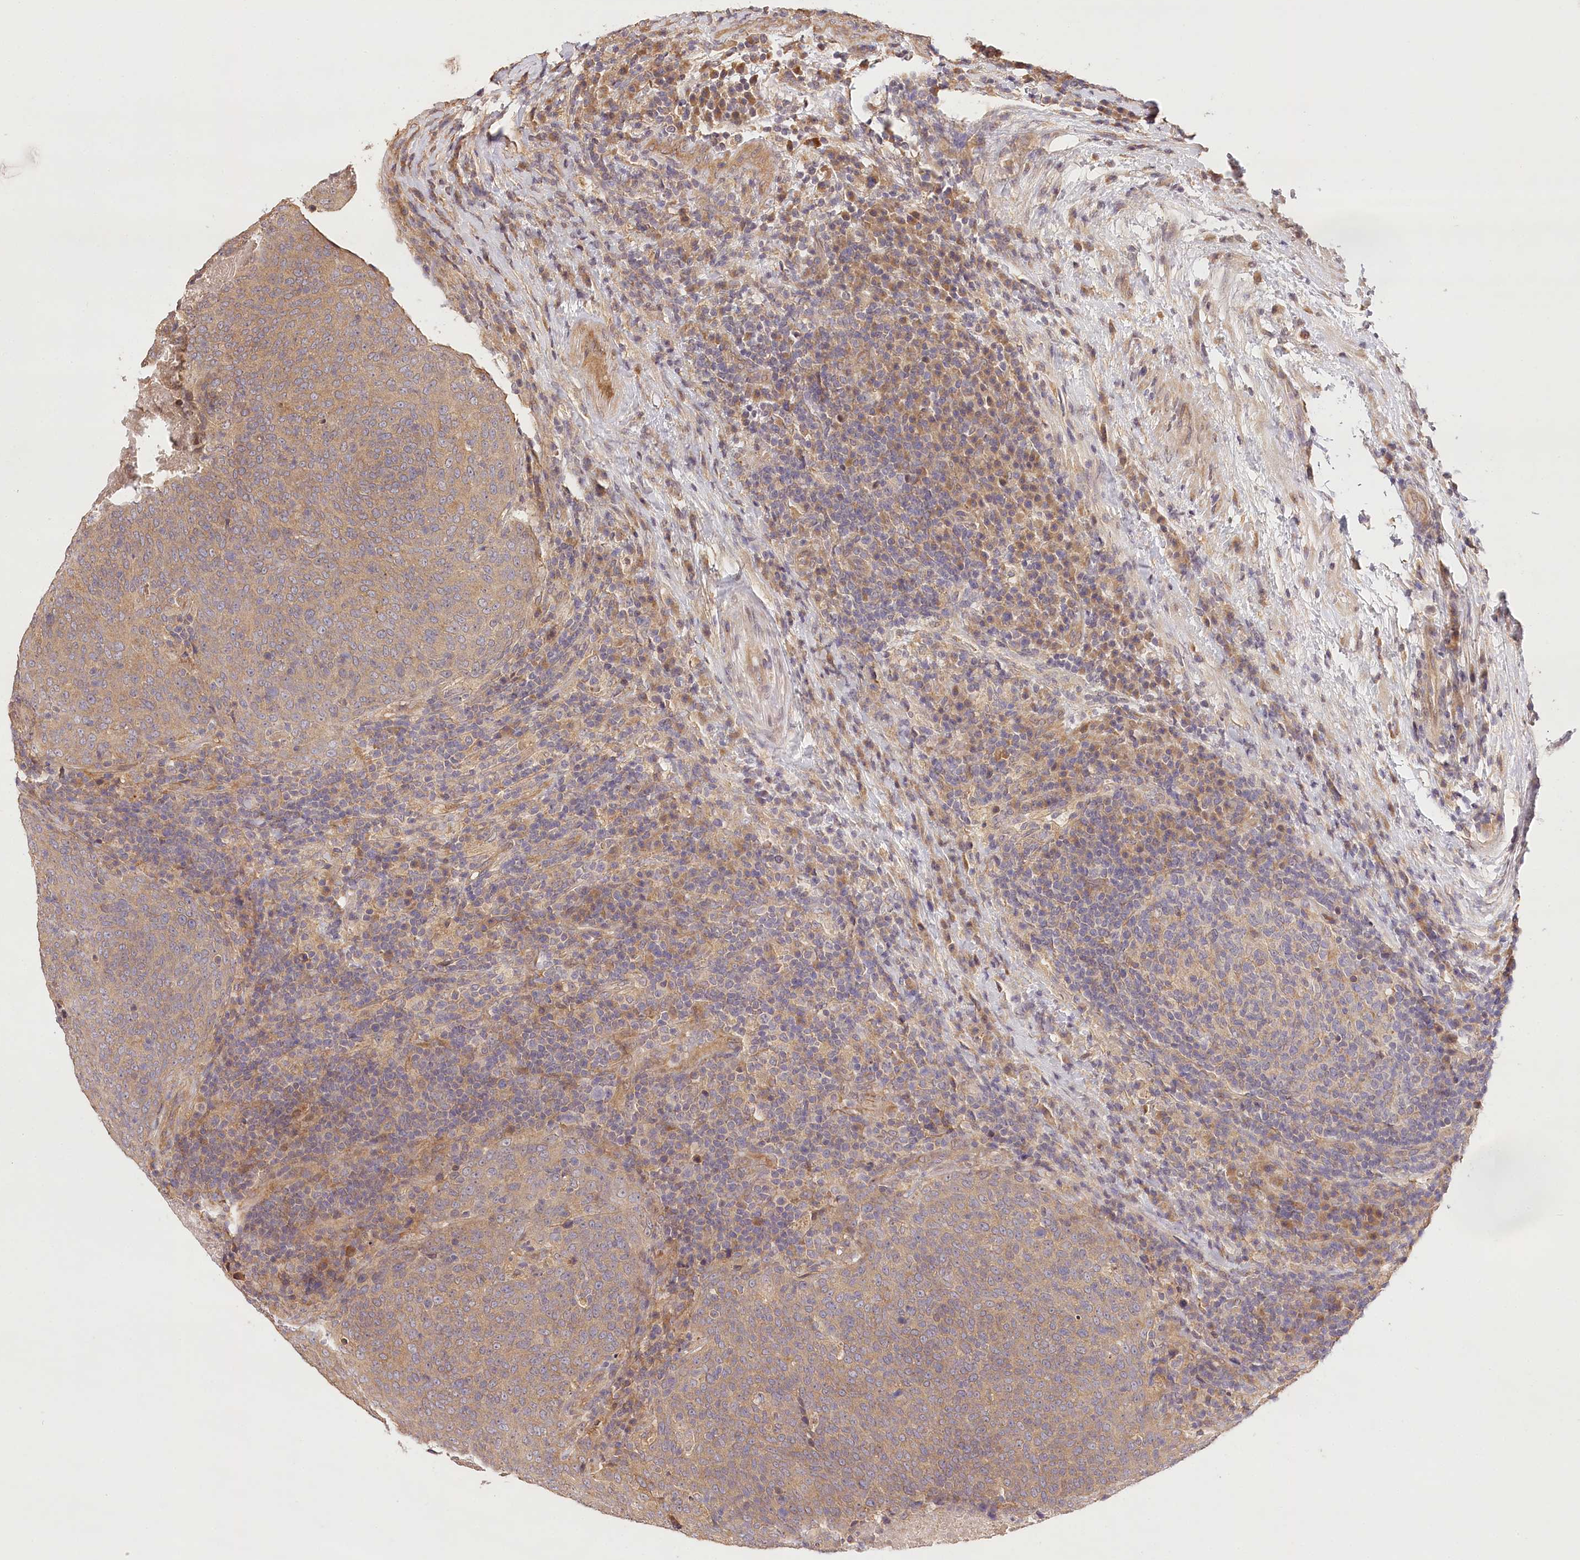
{"staining": {"intensity": "weak", "quantity": ">75%", "location": "cytoplasmic/membranous"}, "tissue": "head and neck cancer", "cell_type": "Tumor cells", "image_type": "cancer", "snomed": [{"axis": "morphology", "description": "Squamous cell carcinoma, NOS"}, {"axis": "morphology", "description": "Squamous cell carcinoma, metastatic, NOS"}, {"axis": "topography", "description": "Lymph node"}, {"axis": "topography", "description": "Head-Neck"}], "caption": "Weak cytoplasmic/membranous positivity is appreciated in about >75% of tumor cells in head and neck cancer (squamous cell carcinoma).", "gene": "LSS", "patient": {"sex": "male", "age": 62}}